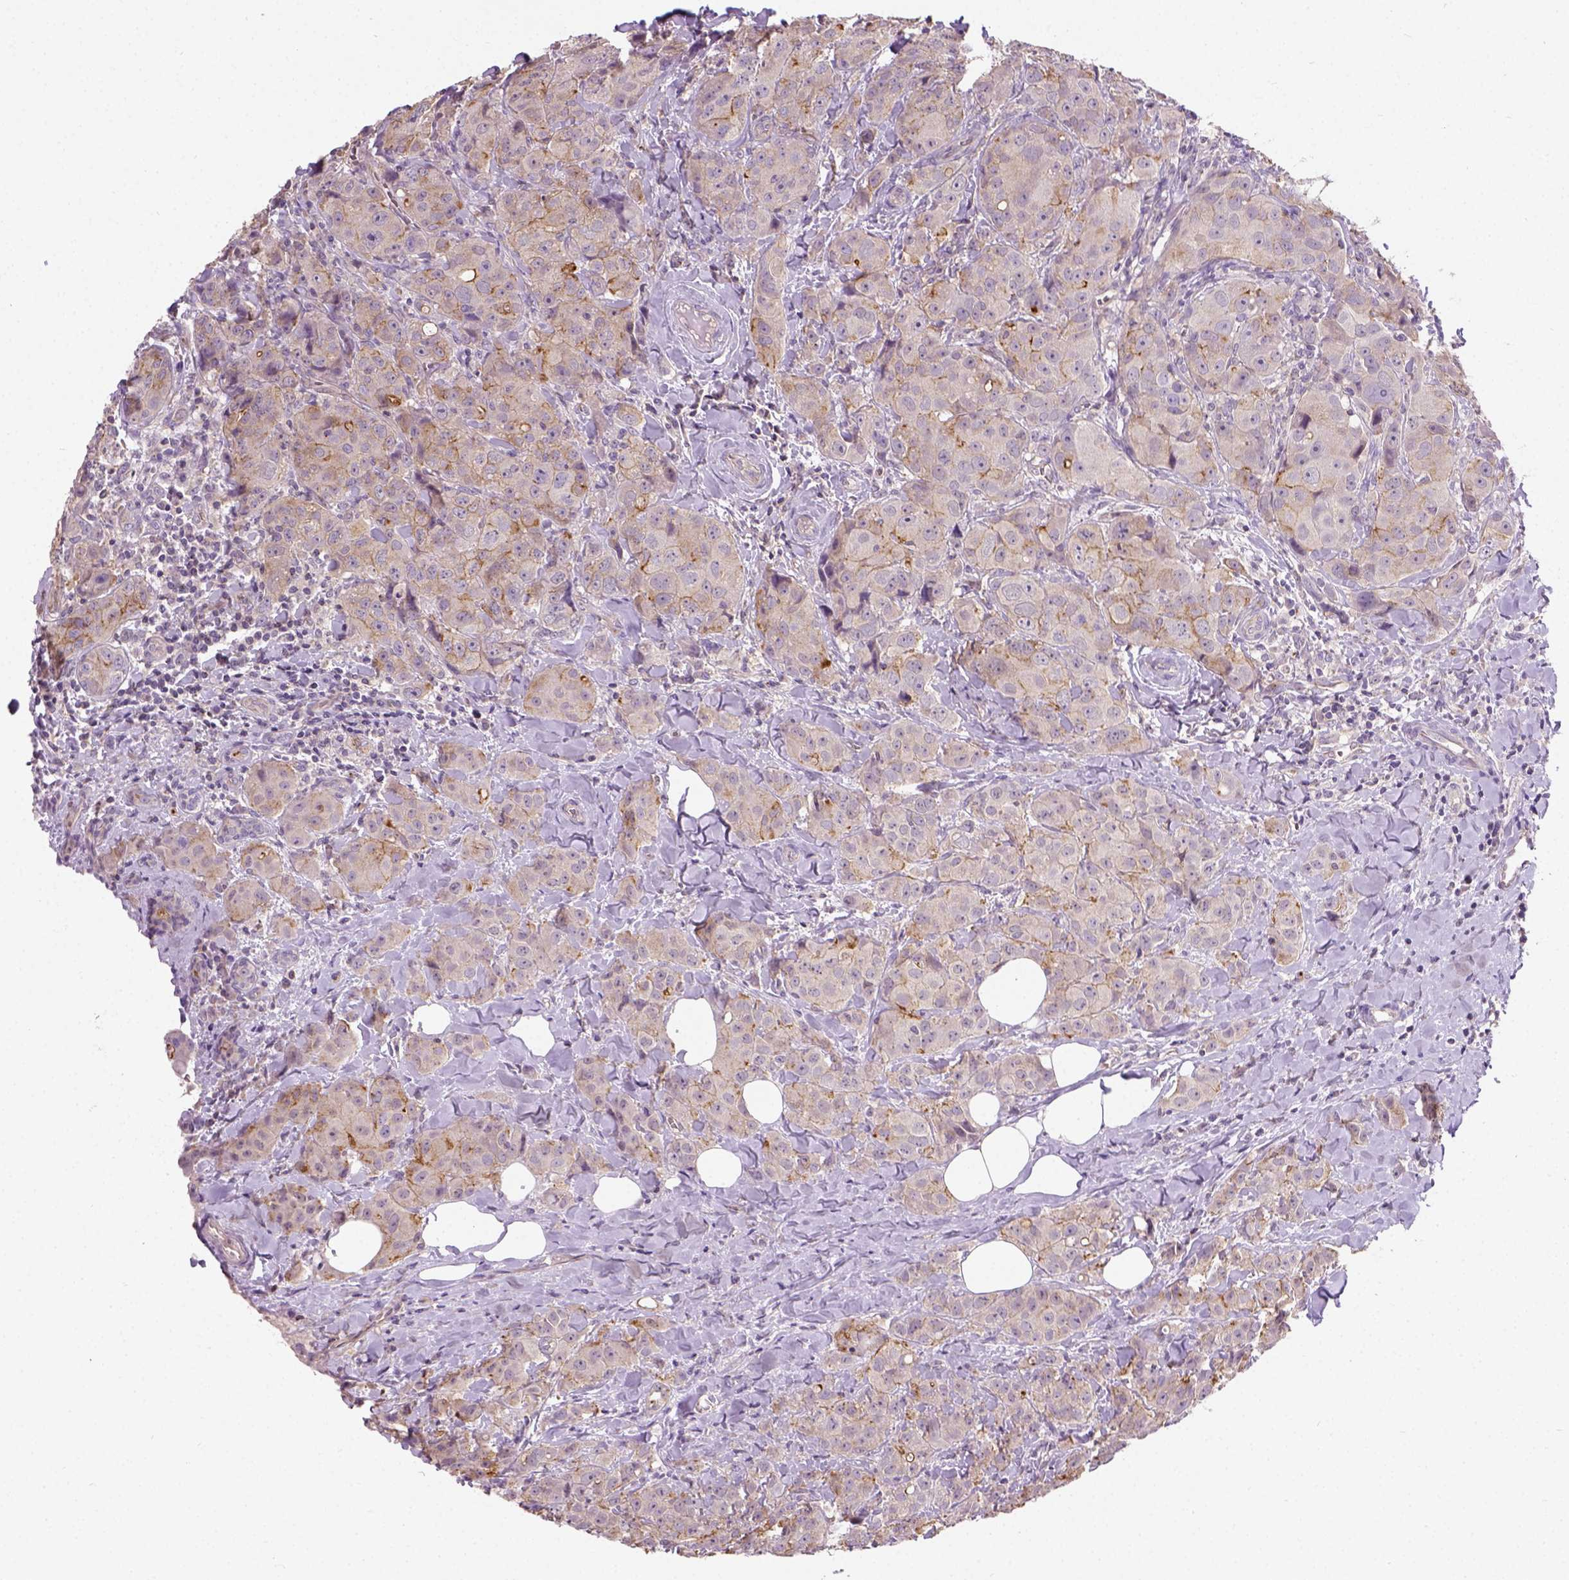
{"staining": {"intensity": "moderate", "quantity": "<25%", "location": "cytoplasmic/membranous"}, "tissue": "breast cancer", "cell_type": "Tumor cells", "image_type": "cancer", "snomed": [{"axis": "morphology", "description": "Duct carcinoma"}, {"axis": "topography", "description": "Breast"}], "caption": "Immunohistochemical staining of breast cancer displays low levels of moderate cytoplasmic/membranous staining in about <25% of tumor cells.", "gene": "CRACR2A", "patient": {"sex": "female", "age": 43}}